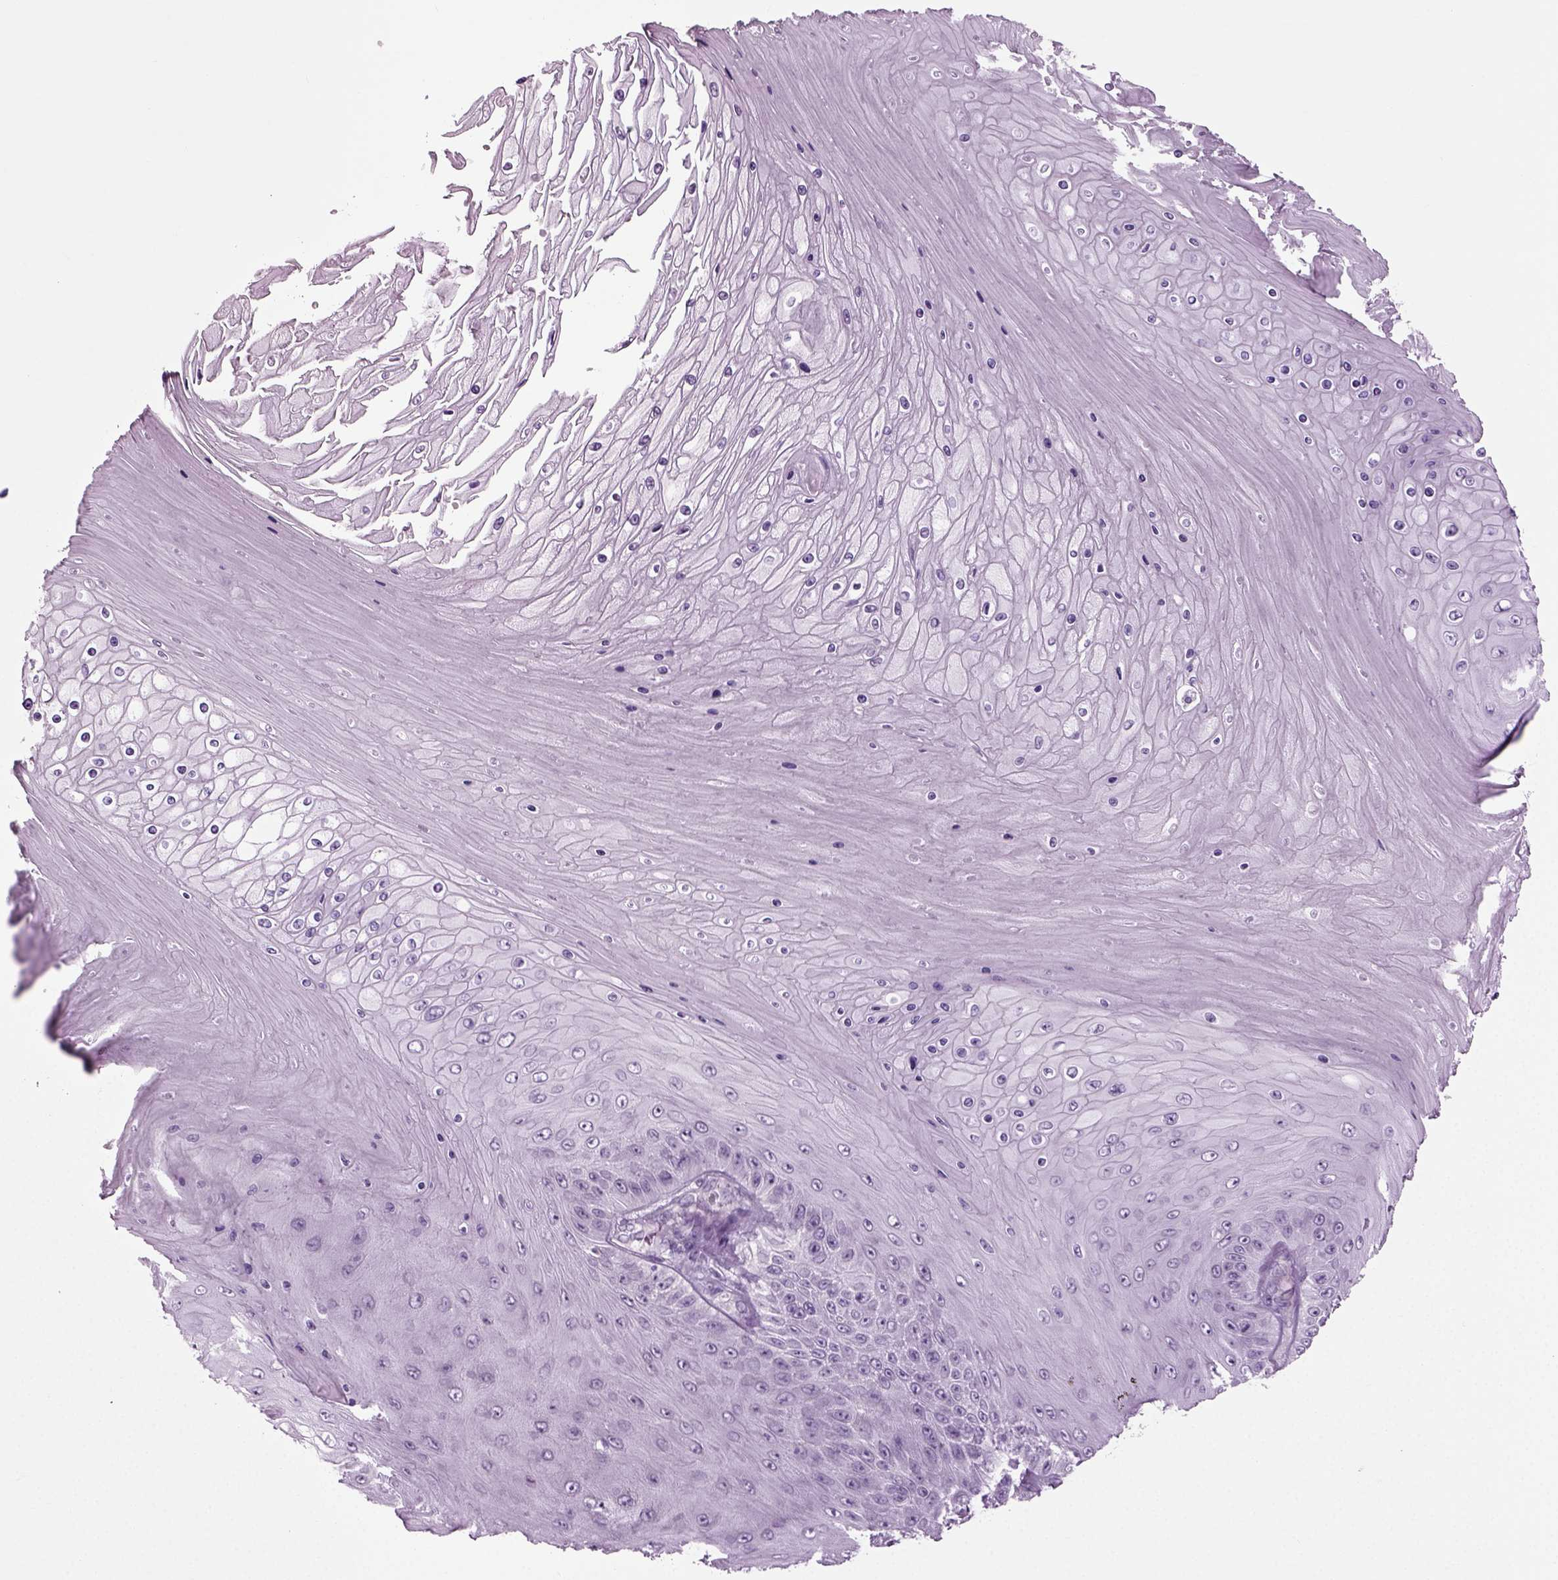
{"staining": {"intensity": "negative", "quantity": "none", "location": "none"}, "tissue": "skin cancer", "cell_type": "Tumor cells", "image_type": "cancer", "snomed": [{"axis": "morphology", "description": "Squamous cell carcinoma, NOS"}, {"axis": "topography", "description": "Skin"}], "caption": "Tumor cells show no significant staining in squamous cell carcinoma (skin).", "gene": "PRLH", "patient": {"sex": "male", "age": 62}}